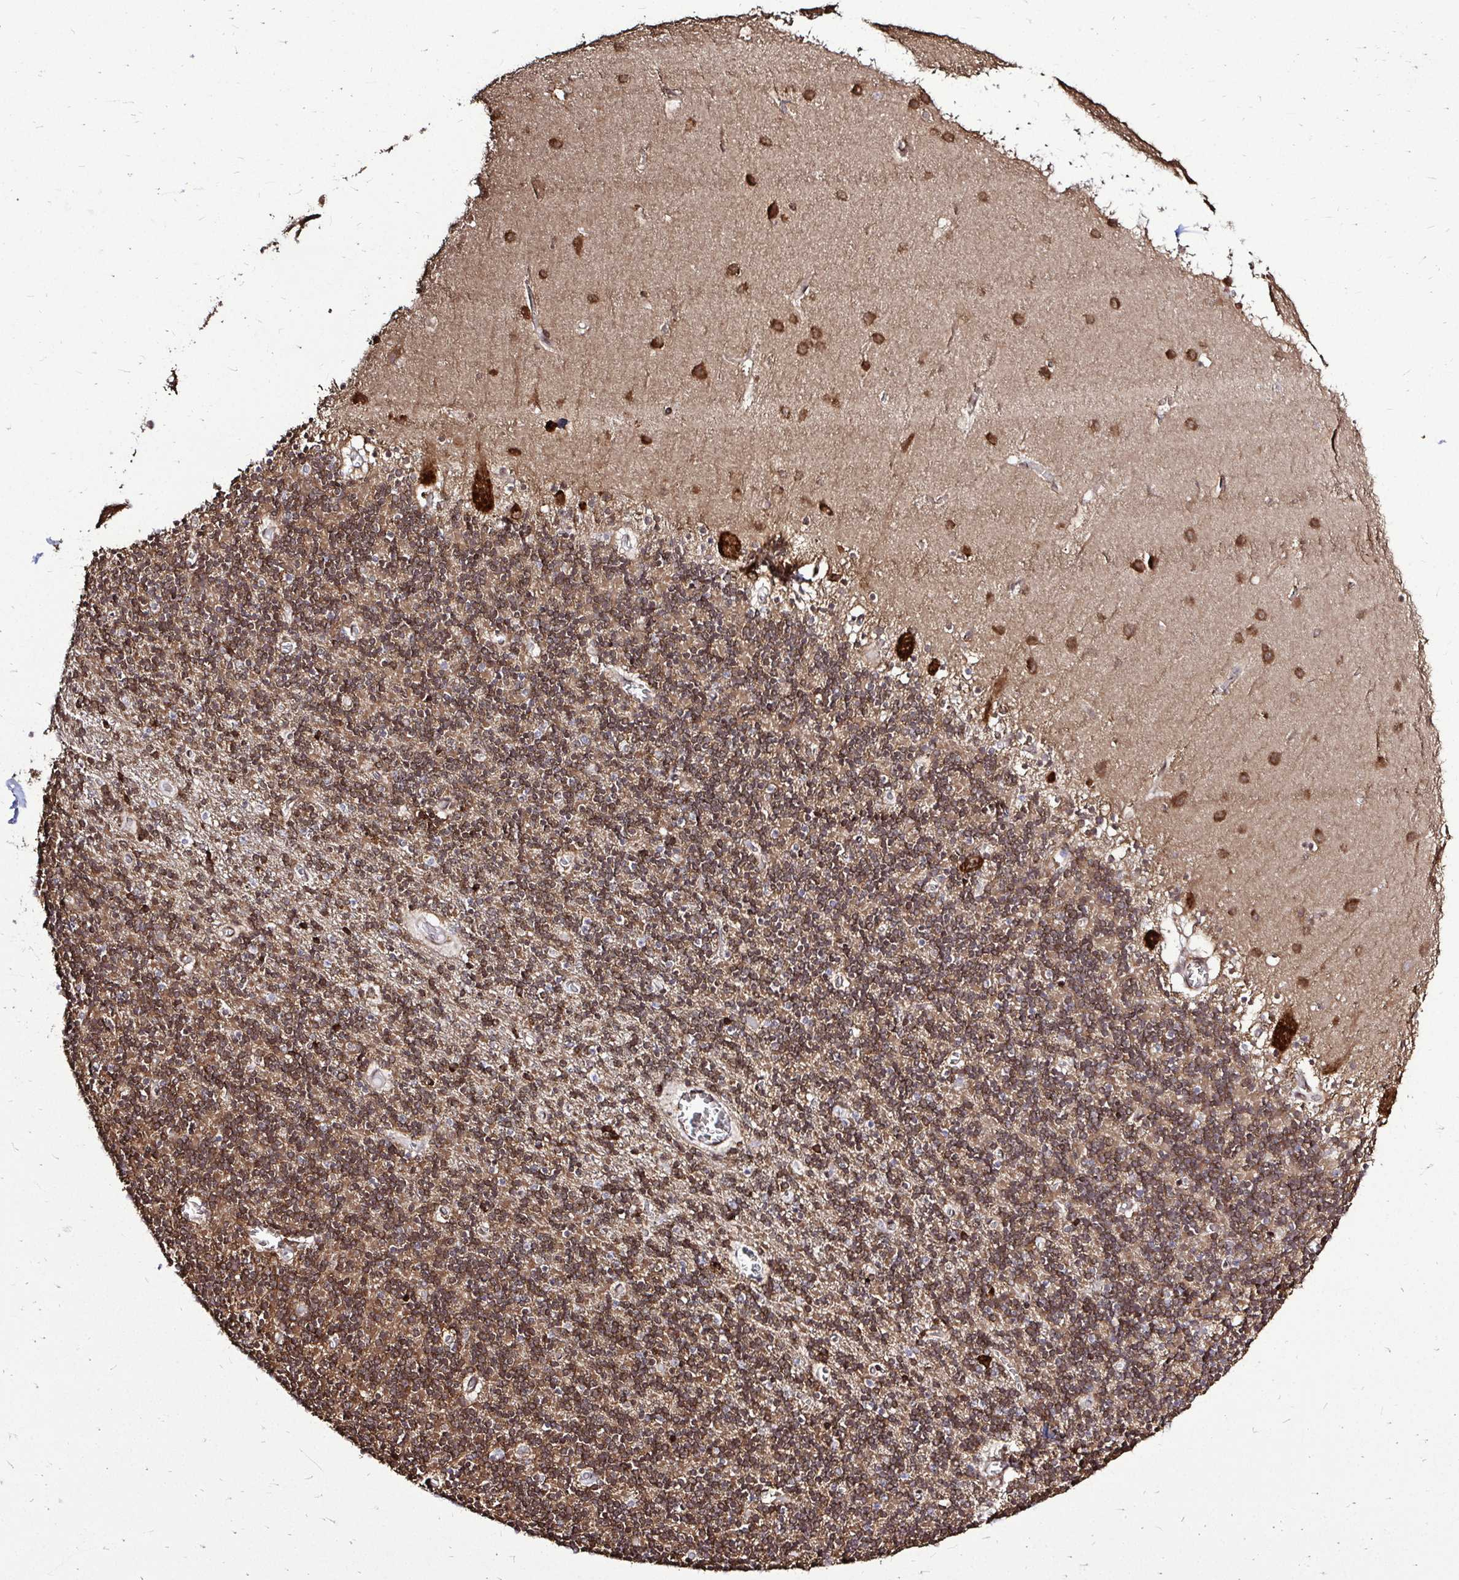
{"staining": {"intensity": "moderate", "quantity": "25%-75%", "location": "cytoplasmic/membranous,nuclear"}, "tissue": "cerebellum", "cell_type": "Cells in granular layer", "image_type": "normal", "snomed": [{"axis": "morphology", "description": "Normal tissue, NOS"}, {"axis": "topography", "description": "Cerebellum"}], "caption": "IHC (DAB (3,3'-diaminobenzidine)) staining of normal cerebellum exhibits moderate cytoplasmic/membranous,nuclear protein positivity in approximately 25%-75% of cells in granular layer. (brown staining indicates protein expression, while blue staining denotes nuclei).", "gene": "FMR1", "patient": {"sex": "male", "age": 70}}